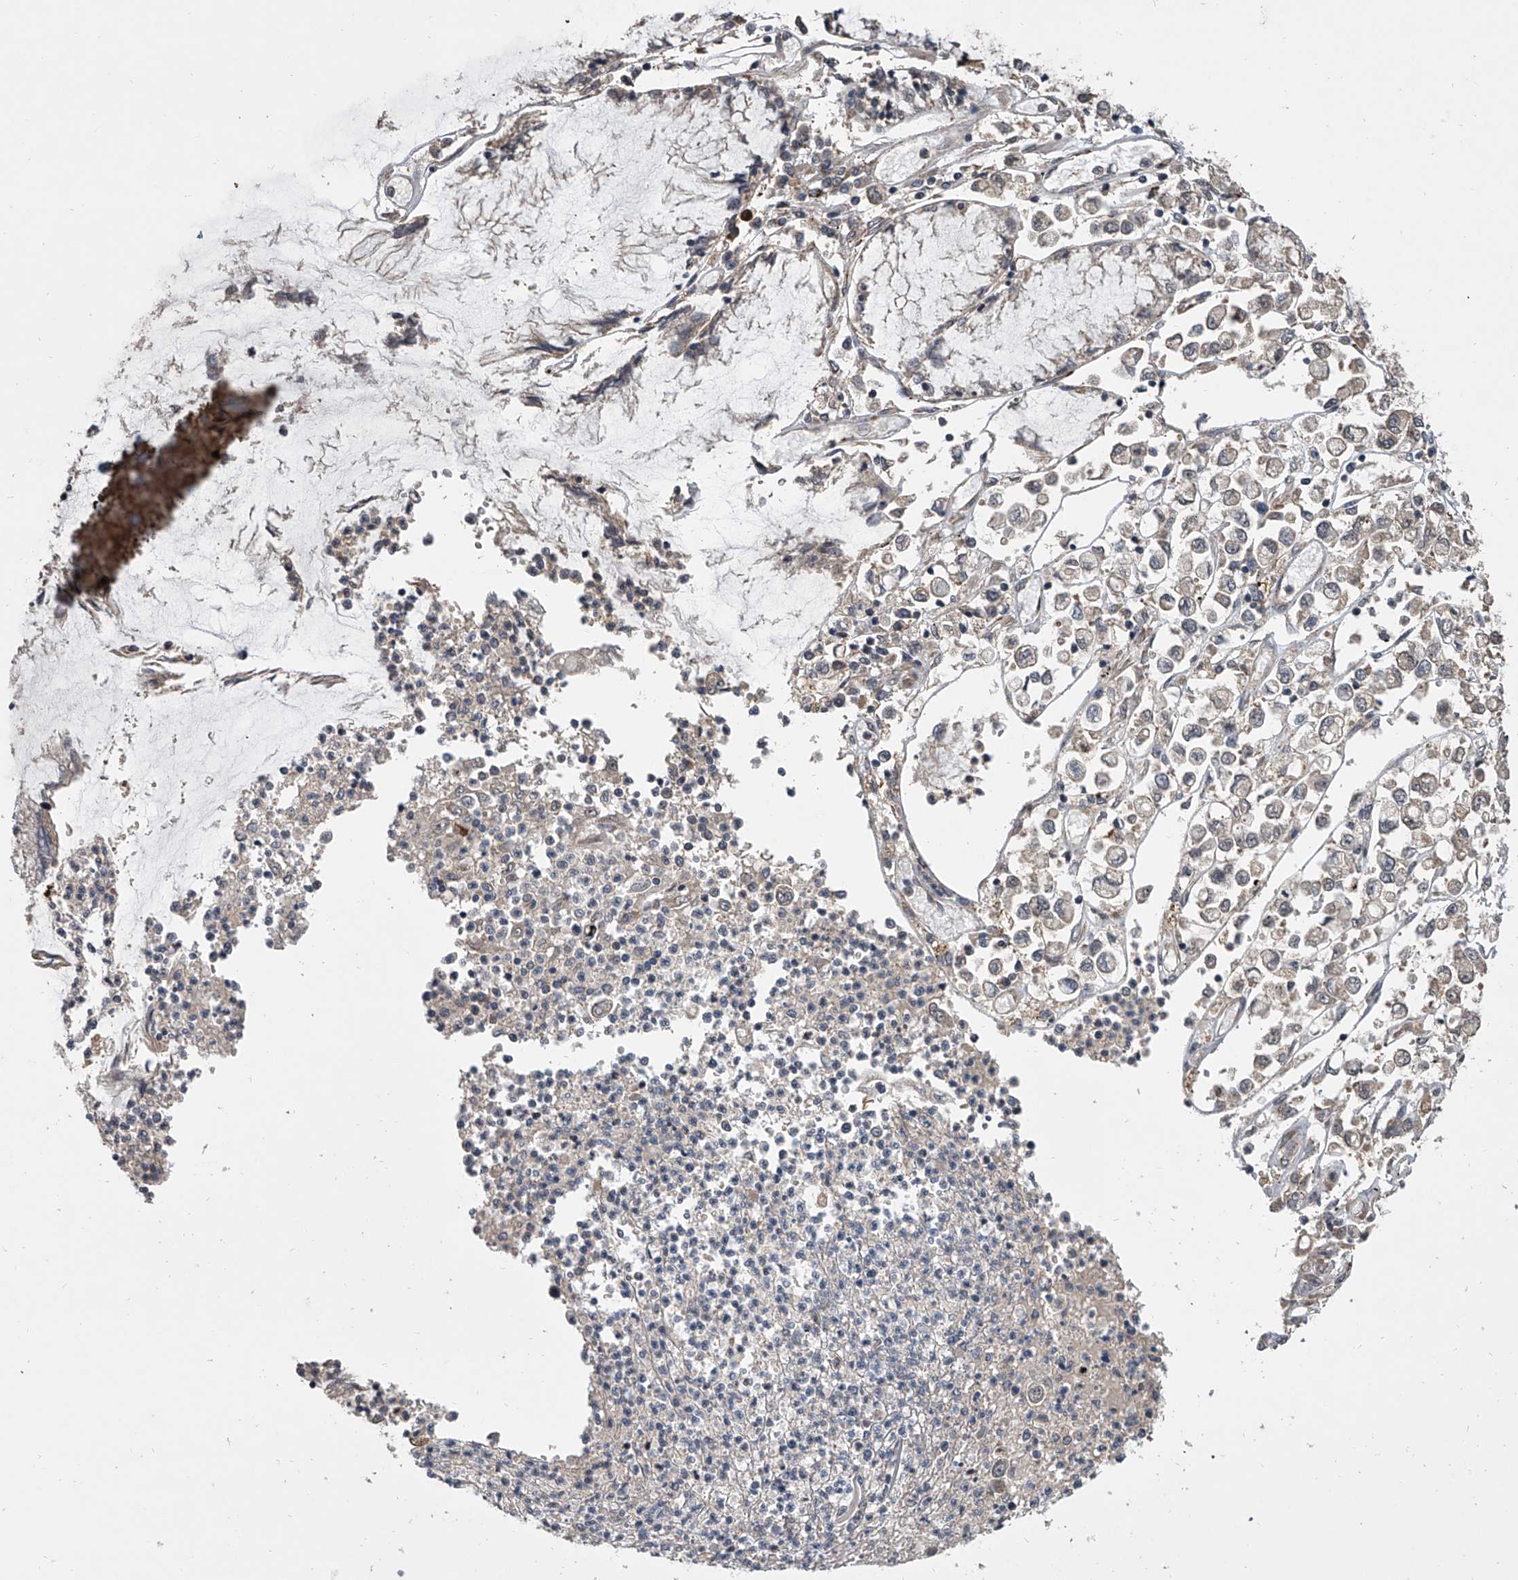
{"staining": {"intensity": "moderate", "quantity": "<25%", "location": "cytoplasmic/membranous"}, "tissue": "stomach cancer", "cell_type": "Tumor cells", "image_type": "cancer", "snomed": [{"axis": "morphology", "description": "Adenocarcinoma, NOS"}, {"axis": "topography", "description": "Stomach"}], "caption": "Brown immunohistochemical staining in stomach cancer shows moderate cytoplasmic/membranous positivity in about <25% of tumor cells.", "gene": "GEMIN8", "patient": {"sex": "female", "age": 76}}